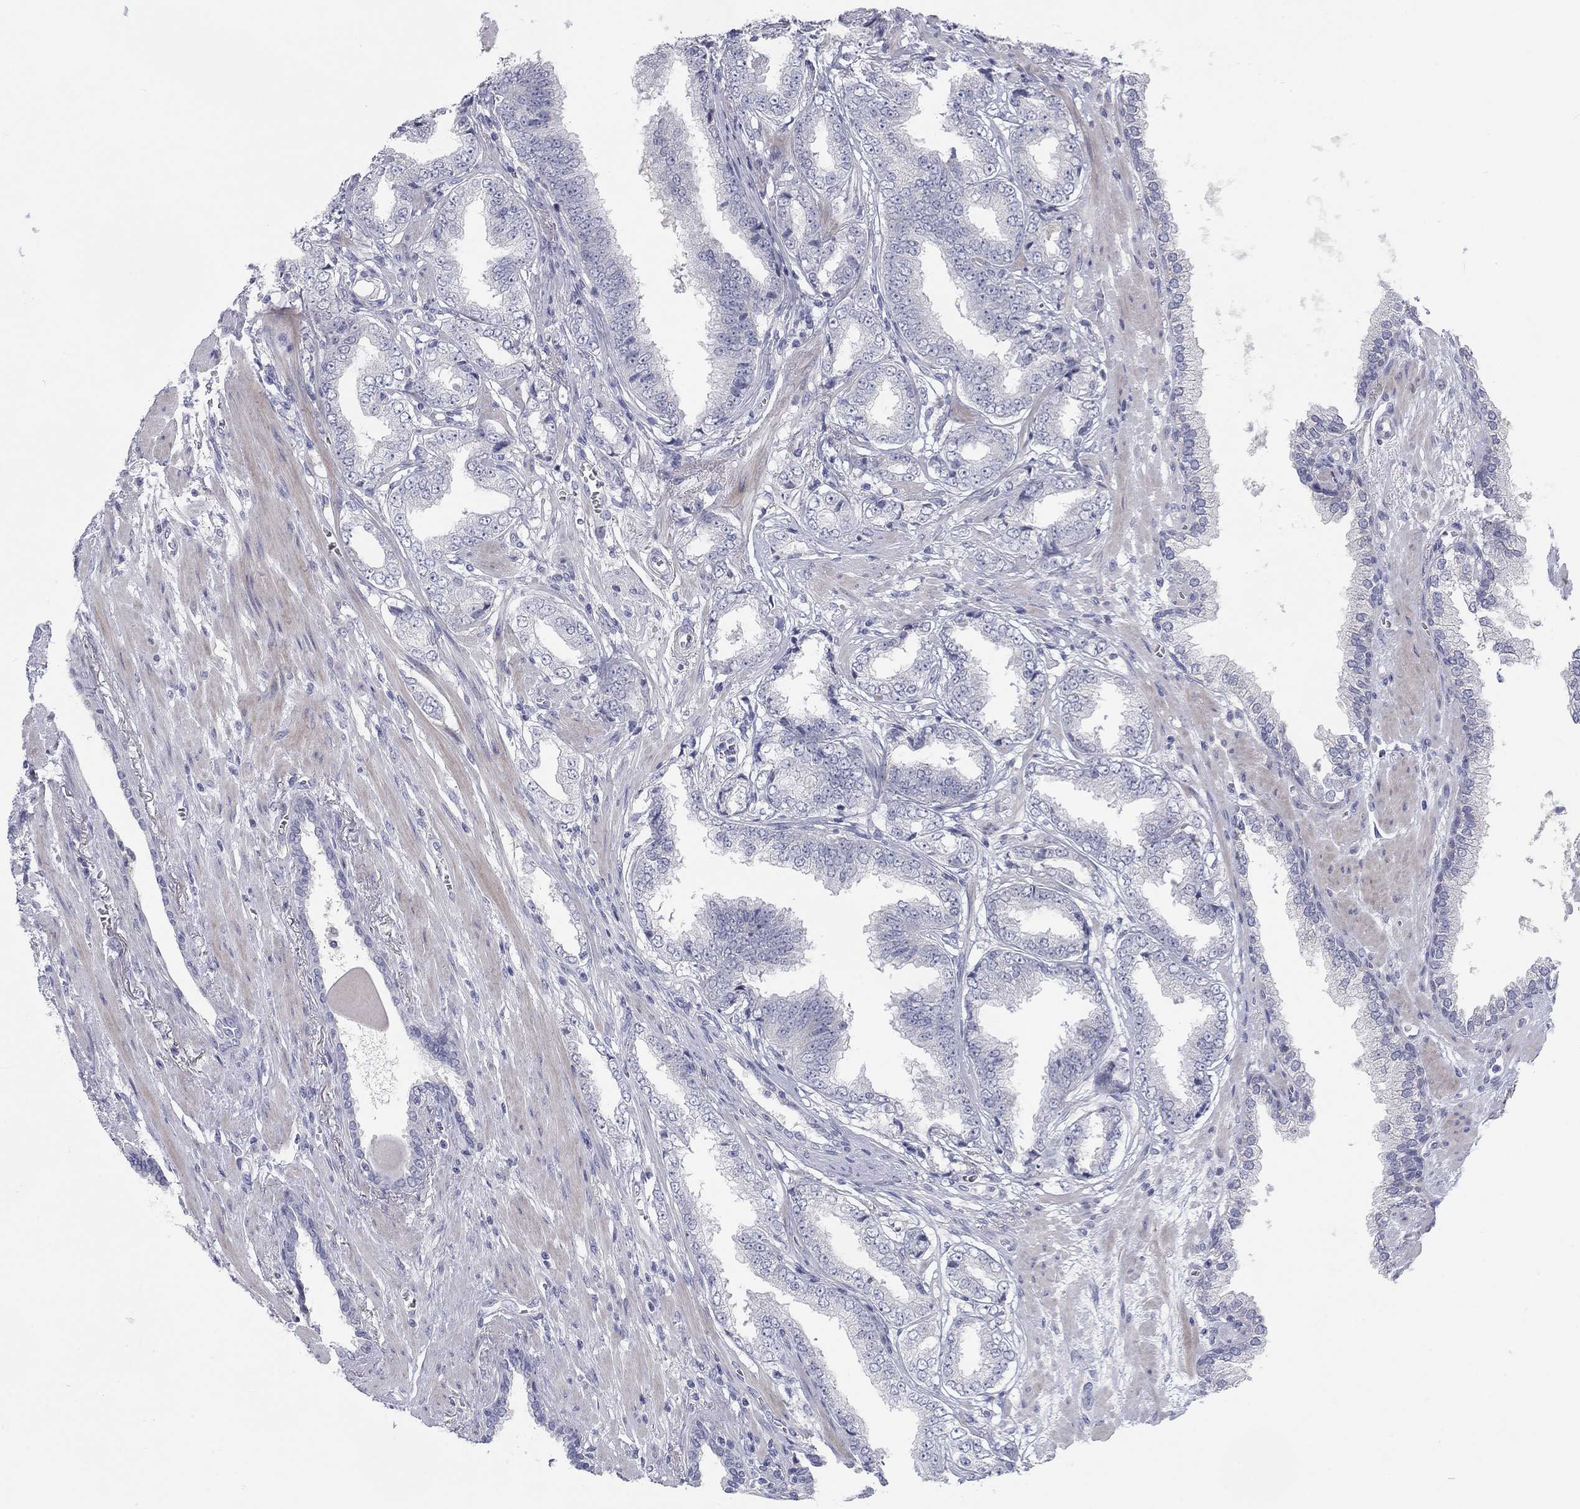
{"staining": {"intensity": "negative", "quantity": "none", "location": "none"}, "tissue": "prostate cancer", "cell_type": "Tumor cells", "image_type": "cancer", "snomed": [{"axis": "morphology", "description": "Adenocarcinoma, Low grade"}, {"axis": "topography", "description": "Prostate"}], "caption": "The photomicrograph demonstrates no significant staining in tumor cells of prostate cancer (adenocarcinoma (low-grade)).", "gene": "CALB1", "patient": {"sex": "male", "age": 69}}